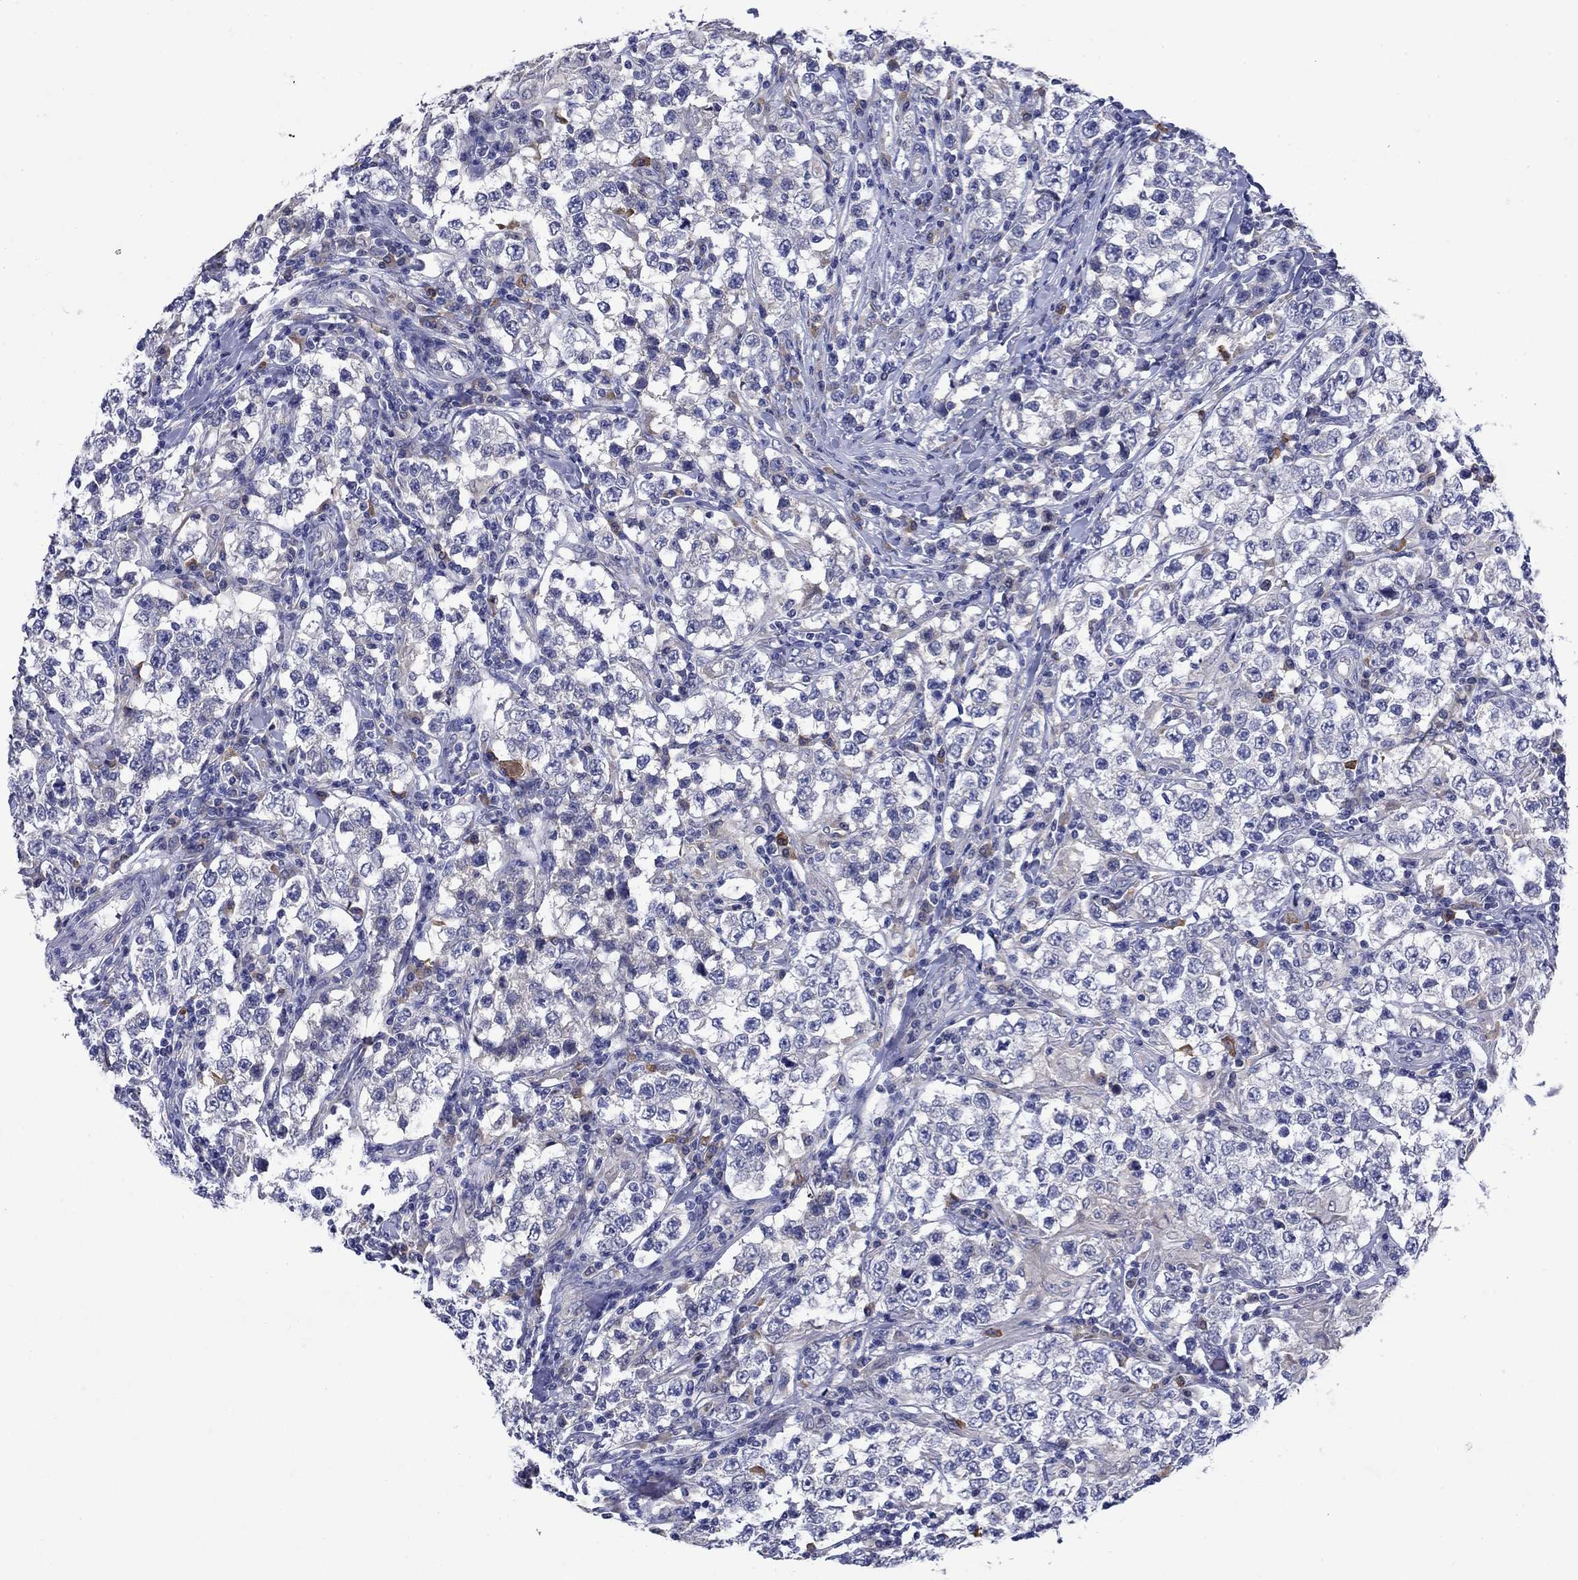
{"staining": {"intensity": "negative", "quantity": "none", "location": "none"}, "tissue": "testis cancer", "cell_type": "Tumor cells", "image_type": "cancer", "snomed": [{"axis": "morphology", "description": "Seminoma, NOS"}, {"axis": "morphology", "description": "Carcinoma, Embryonal, NOS"}, {"axis": "topography", "description": "Testis"}], "caption": "Micrograph shows no significant protein positivity in tumor cells of testis seminoma.", "gene": "SULT2B1", "patient": {"sex": "male", "age": 41}}